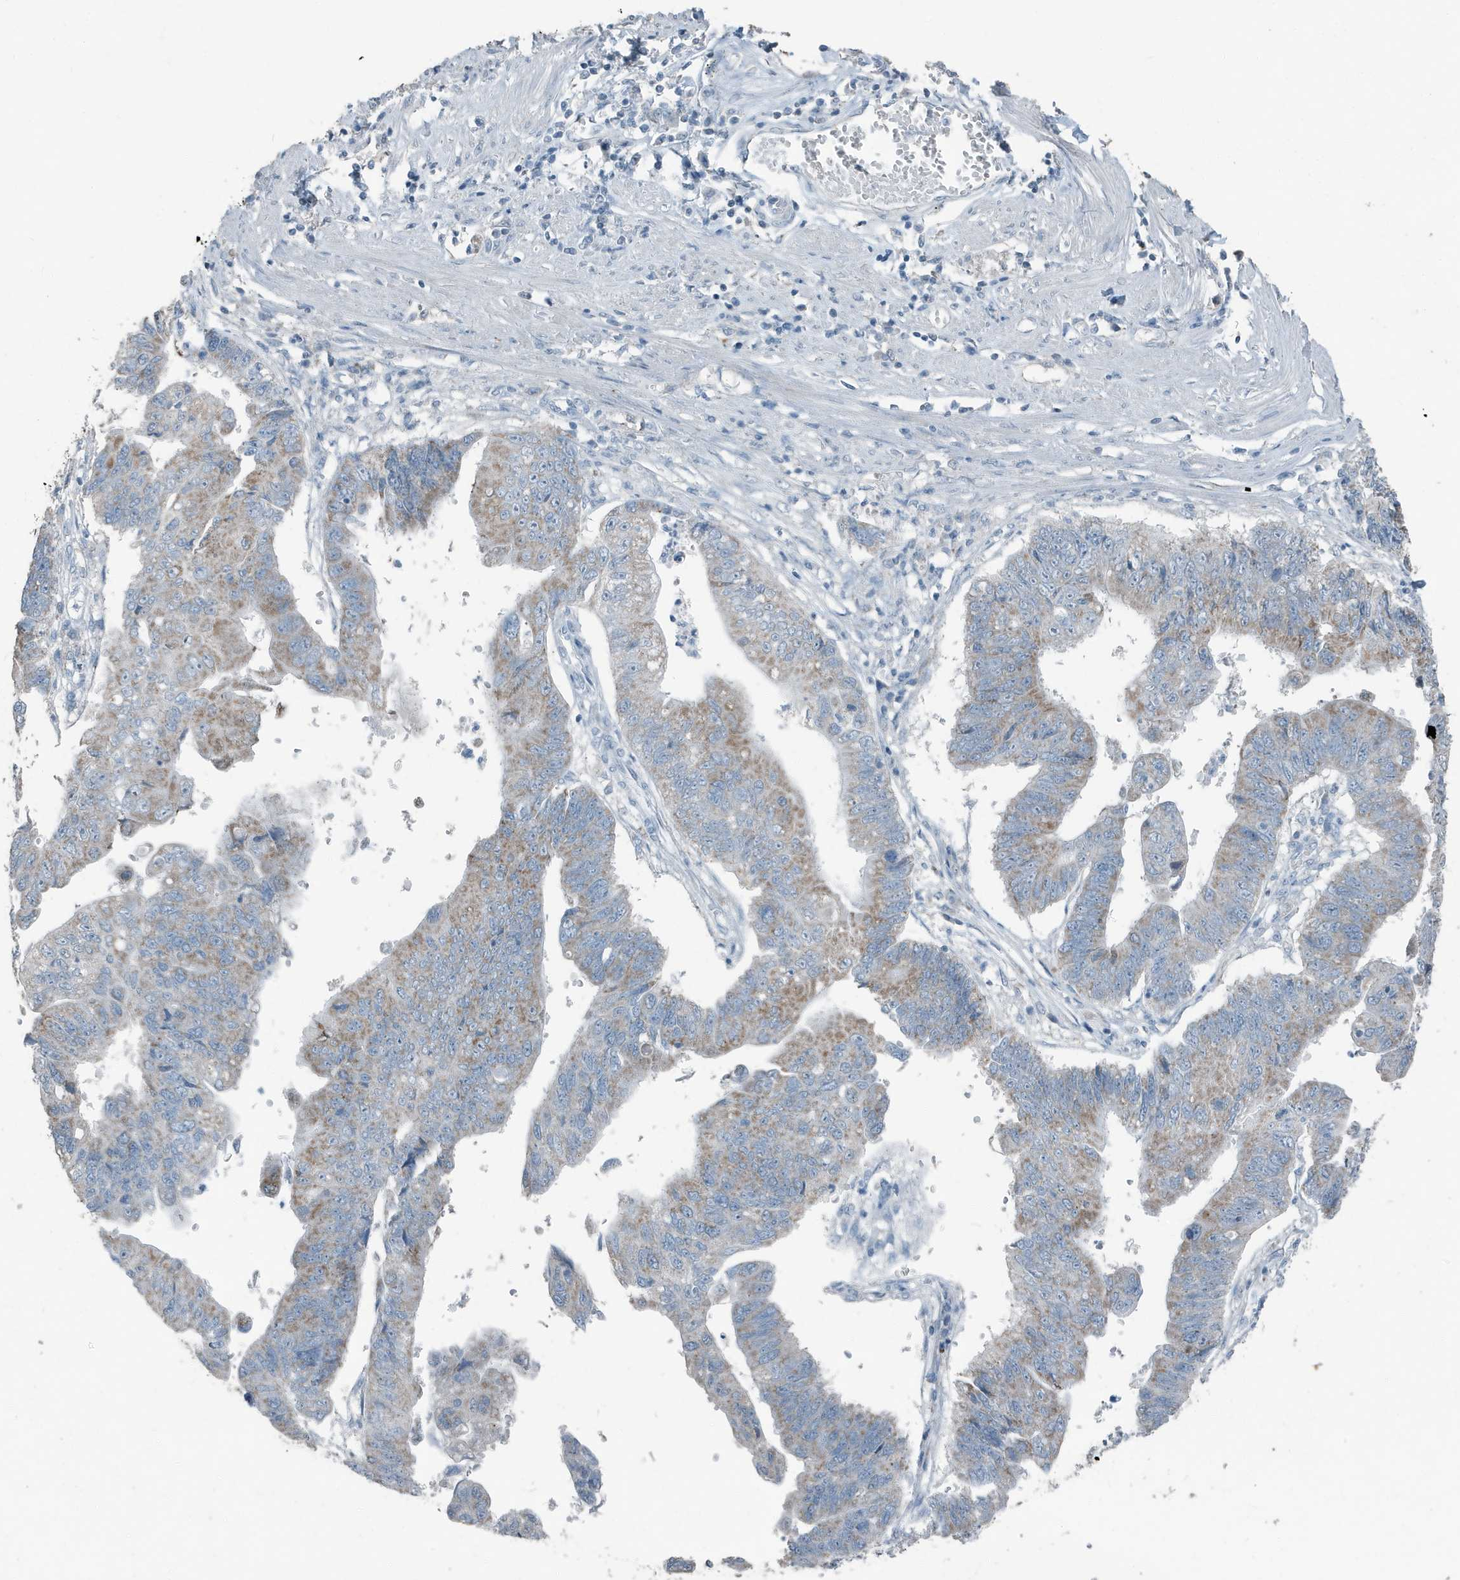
{"staining": {"intensity": "weak", "quantity": ">75%", "location": "cytoplasmic/membranous"}, "tissue": "stomach cancer", "cell_type": "Tumor cells", "image_type": "cancer", "snomed": [{"axis": "morphology", "description": "Adenocarcinoma, NOS"}, {"axis": "topography", "description": "Stomach"}], "caption": "A micrograph showing weak cytoplasmic/membranous positivity in about >75% of tumor cells in adenocarcinoma (stomach), as visualized by brown immunohistochemical staining.", "gene": "FAM162A", "patient": {"sex": "male", "age": 59}}